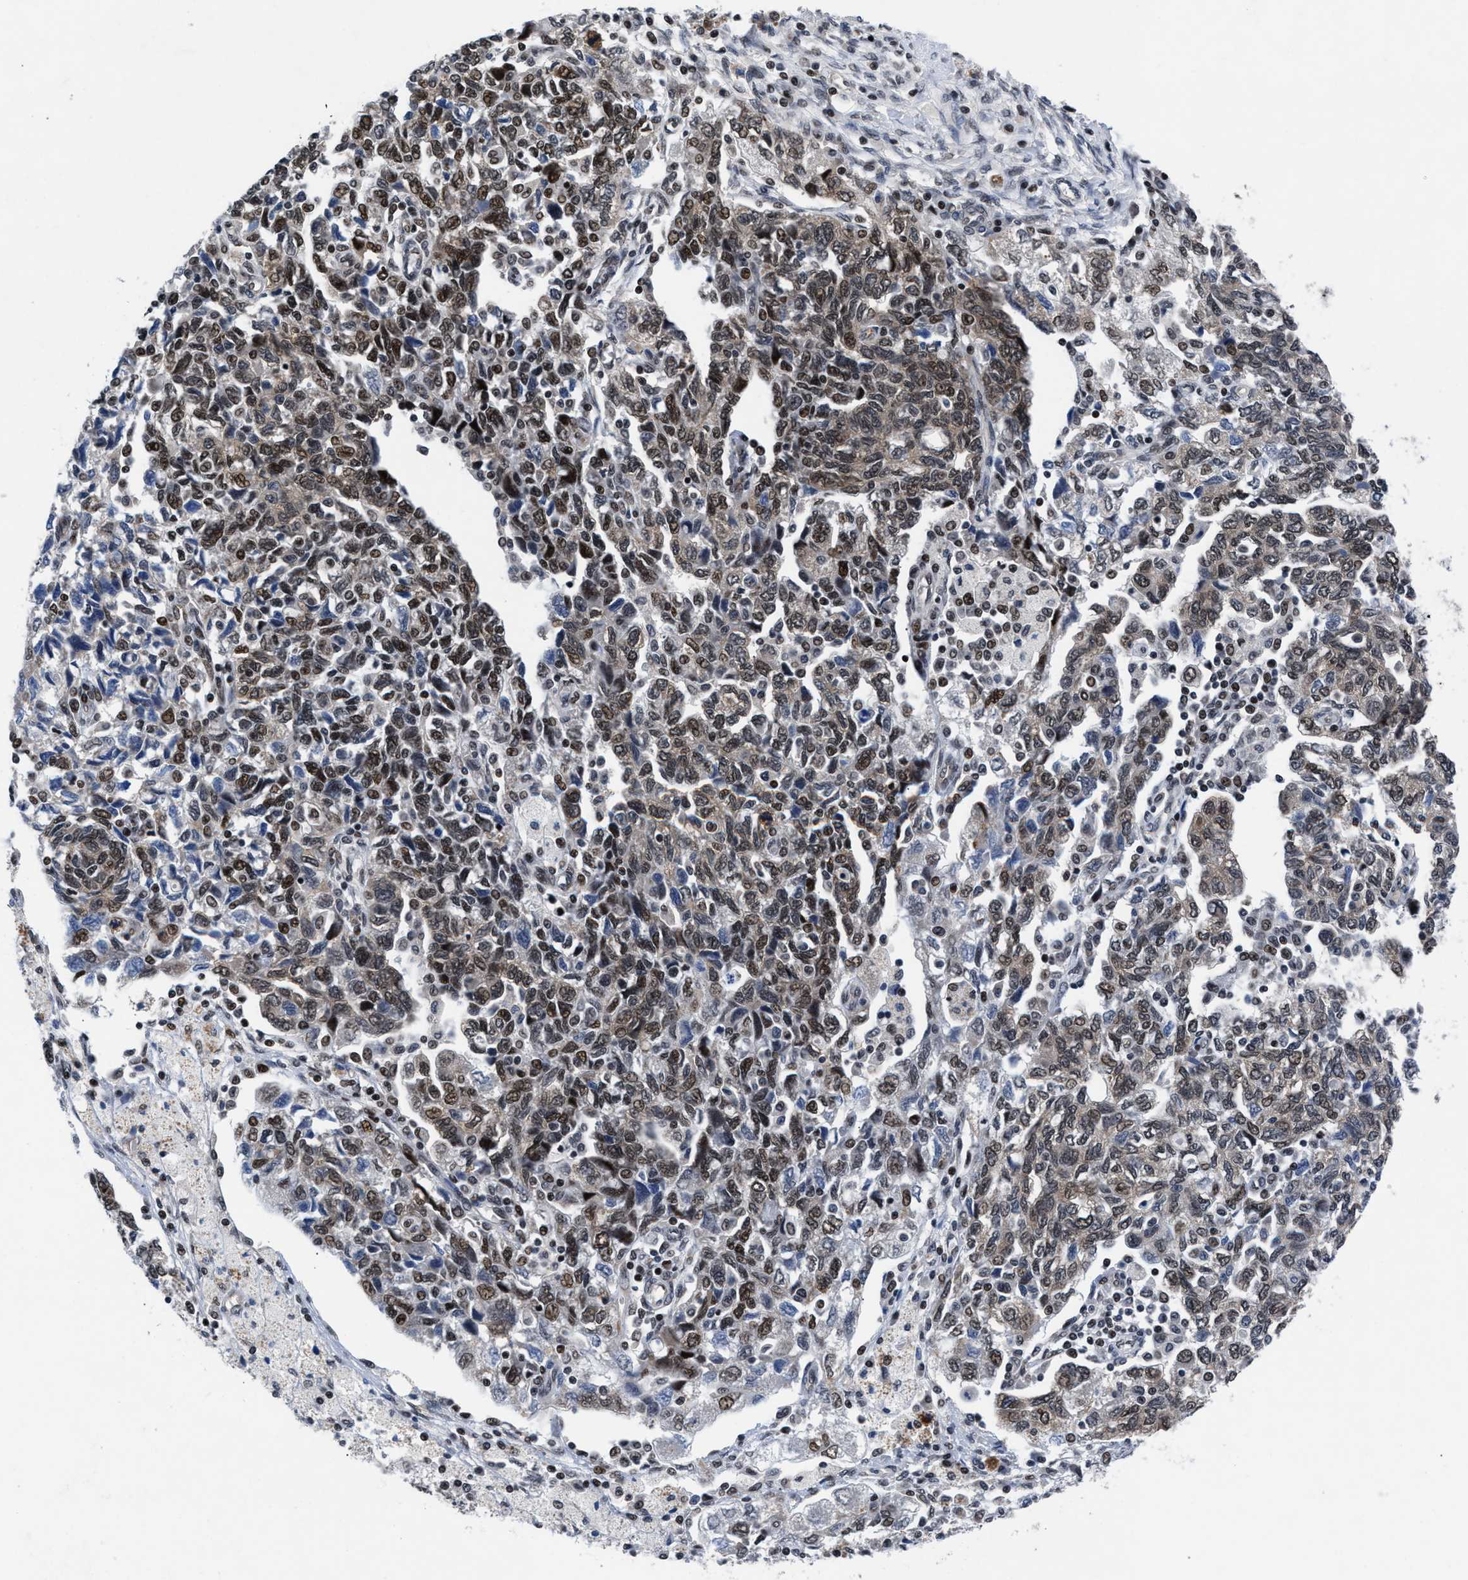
{"staining": {"intensity": "moderate", "quantity": ">75%", "location": "nuclear"}, "tissue": "ovarian cancer", "cell_type": "Tumor cells", "image_type": "cancer", "snomed": [{"axis": "morphology", "description": "Carcinoma, NOS"}, {"axis": "morphology", "description": "Cystadenocarcinoma, serous, NOS"}, {"axis": "topography", "description": "Ovary"}], "caption": "DAB immunohistochemical staining of human ovarian cancer demonstrates moderate nuclear protein staining in approximately >75% of tumor cells.", "gene": "WDR81", "patient": {"sex": "female", "age": 69}}